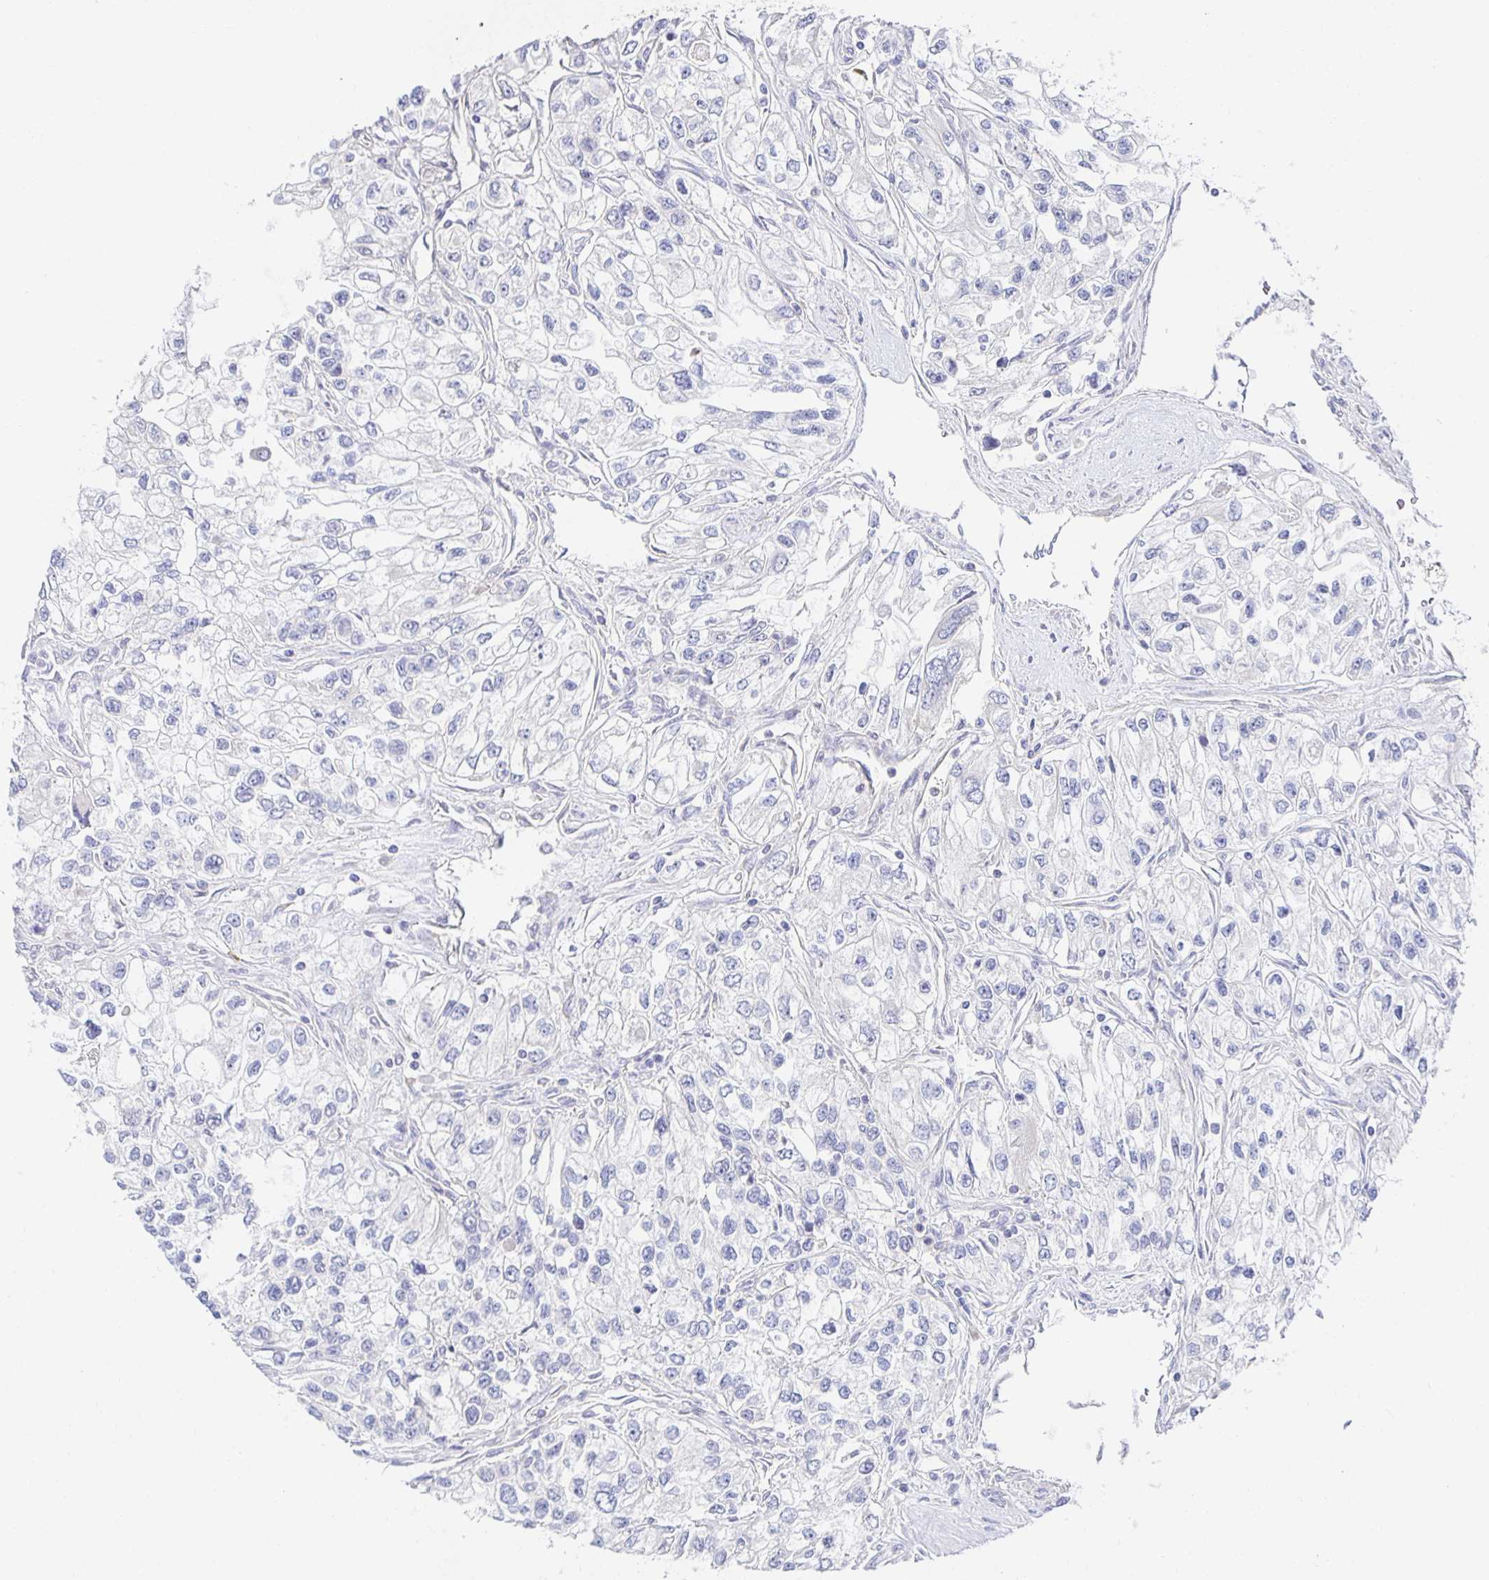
{"staining": {"intensity": "negative", "quantity": "none", "location": "none"}, "tissue": "renal cancer", "cell_type": "Tumor cells", "image_type": "cancer", "snomed": [{"axis": "morphology", "description": "Adenocarcinoma, NOS"}, {"axis": "topography", "description": "Kidney"}], "caption": "The photomicrograph reveals no staining of tumor cells in adenocarcinoma (renal).", "gene": "BAD", "patient": {"sex": "female", "age": 59}}